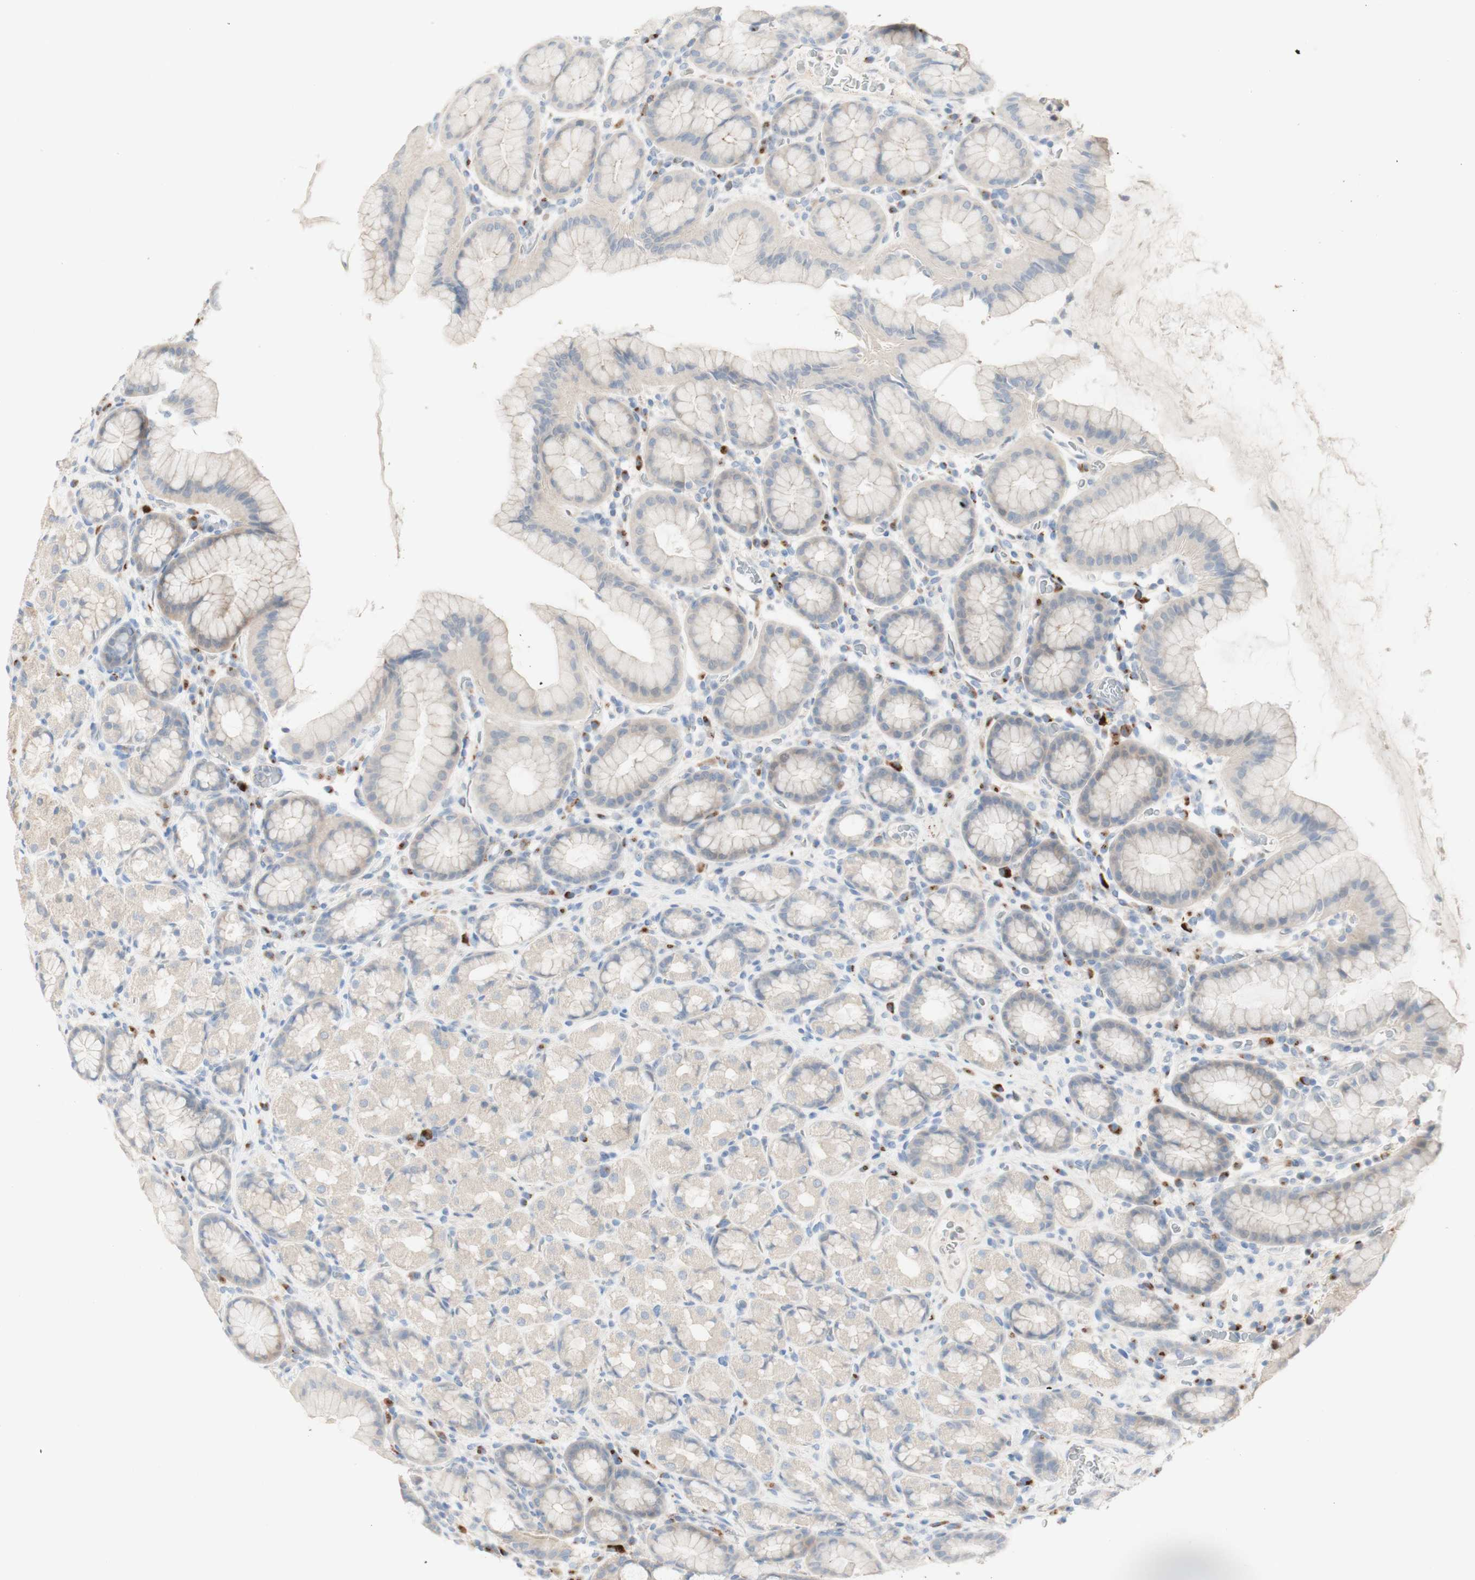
{"staining": {"intensity": "weak", "quantity": "25%-75%", "location": "cytoplasmic/membranous"}, "tissue": "stomach", "cell_type": "Glandular cells", "image_type": "normal", "snomed": [{"axis": "morphology", "description": "Normal tissue, NOS"}, {"axis": "topography", "description": "Stomach, upper"}], "caption": "A micrograph of stomach stained for a protein demonstrates weak cytoplasmic/membranous brown staining in glandular cells.", "gene": "MANEA", "patient": {"sex": "male", "age": 68}}